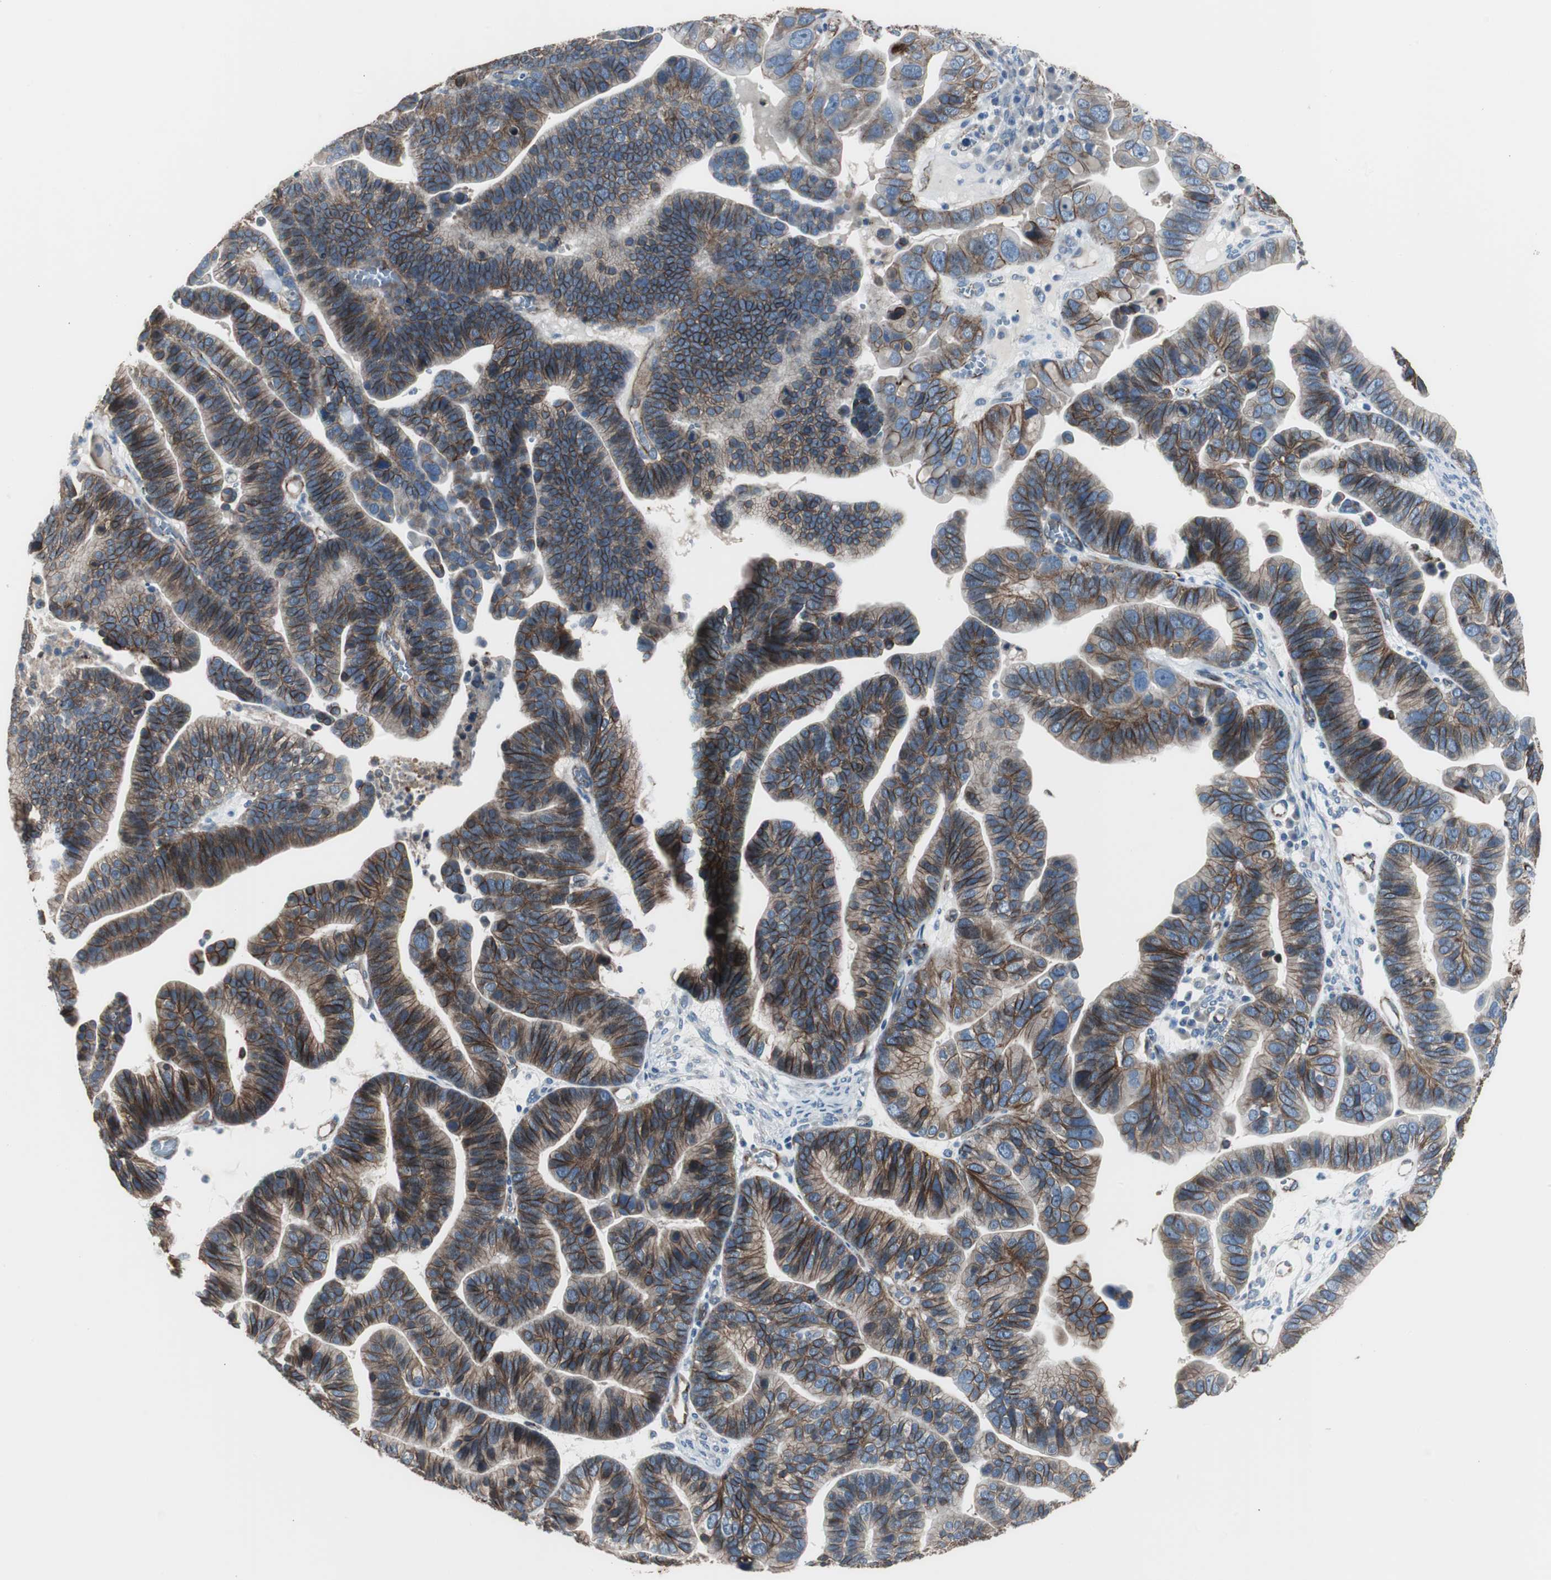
{"staining": {"intensity": "strong", "quantity": ">75%", "location": "cytoplasmic/membranous"}, "tissue": "ovarian cancer", "cell_type": "Tumor cells", "image_type": "cancer", "snomed": [{"axis": "morphology", "description": "Cystadenocarcinoma, serous, NOS"}, {"axis": "topography", "description": "Ovary"}], "caption": "Ovarian serous cystadenocarcinoma stained with IHC displays strong cytoplasmic/membranous positivity in approximately >75% of tumor cells.", "gene": "STXBP4", "patient": {"sex": "female", "age": 56}}